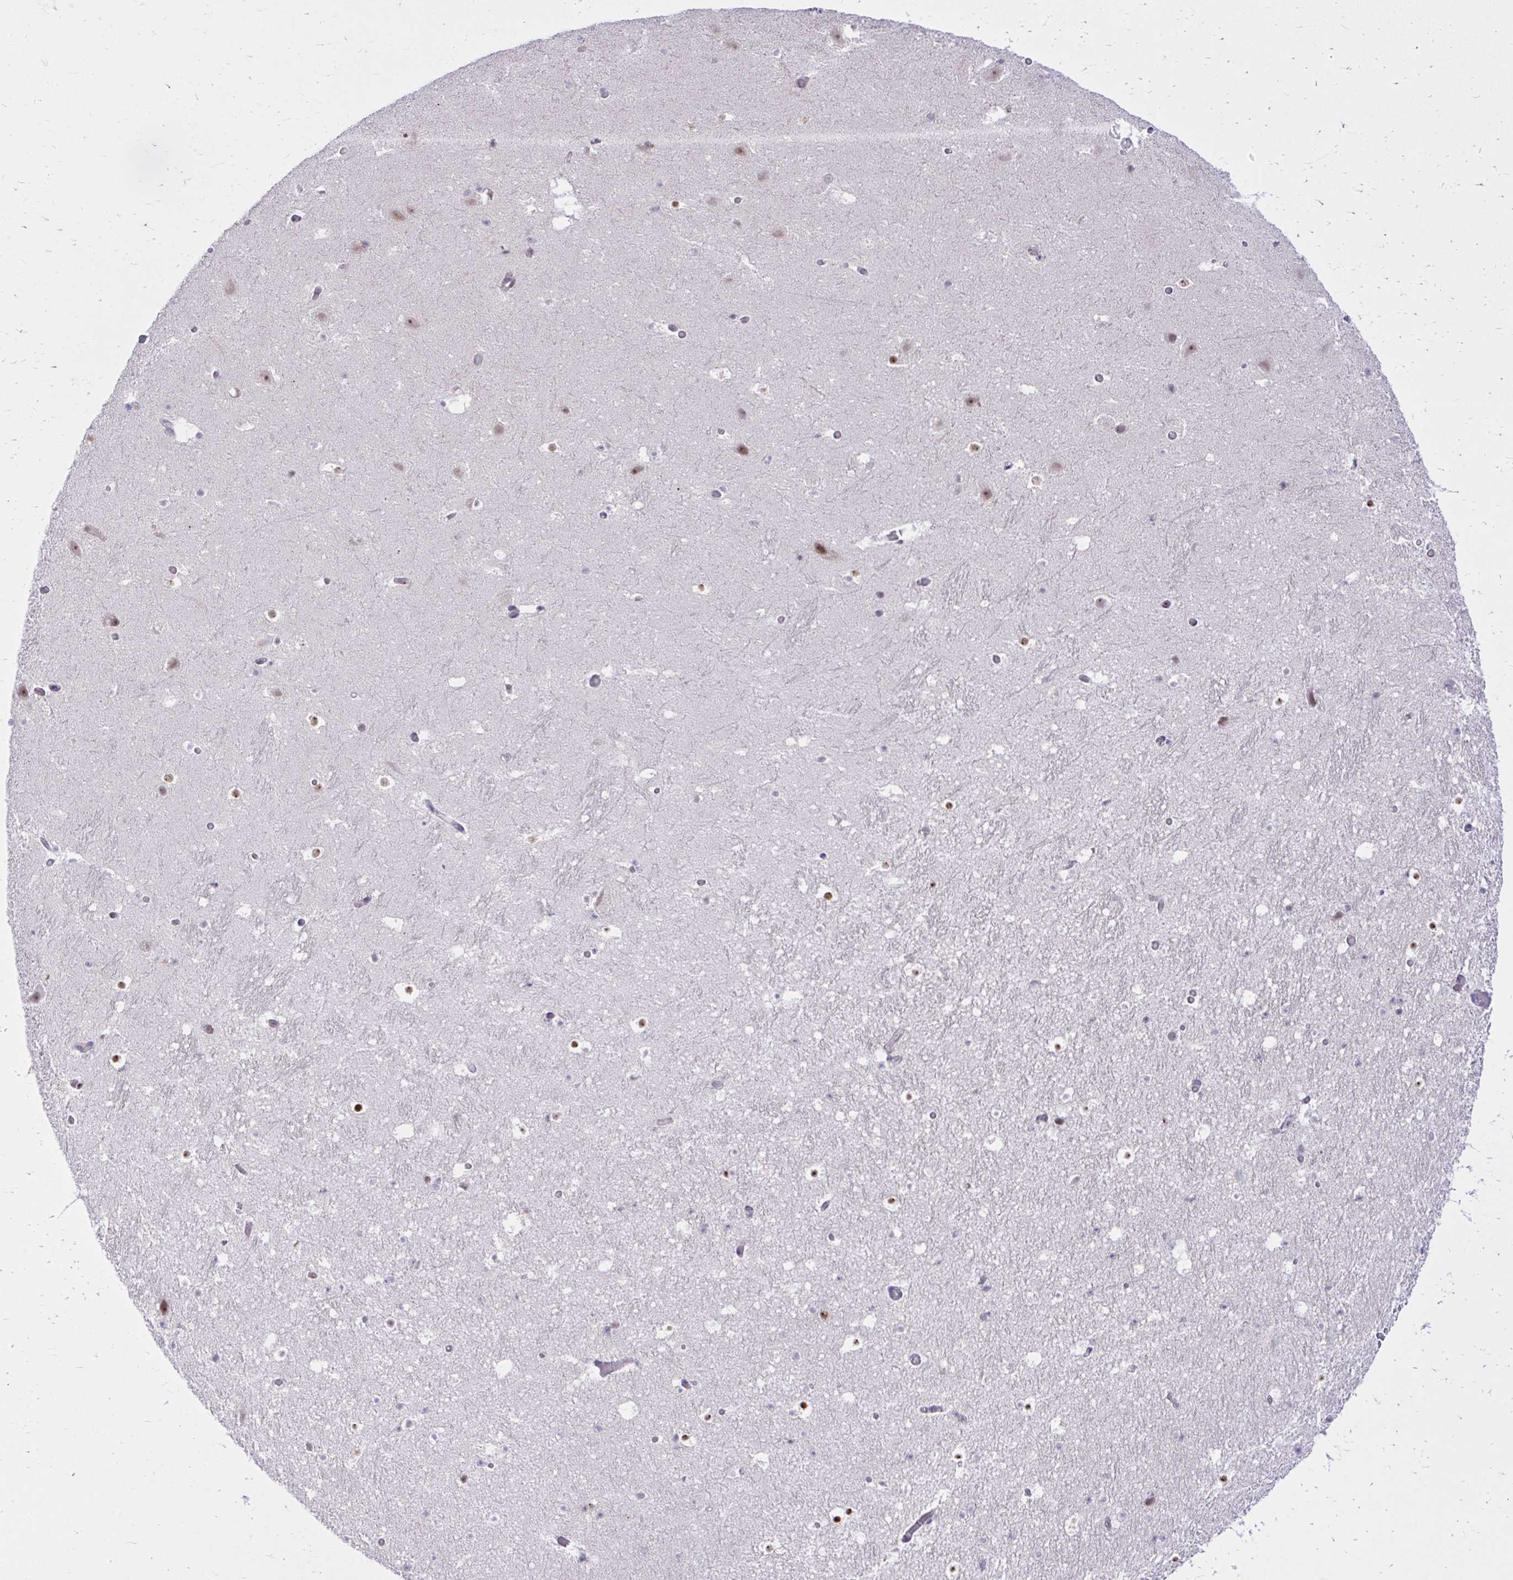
{"staining": {"intensity": "moderate", "quantity": "<25%", "location": "nuclear"}, "tissue": "hippocampus", "cell_type": "Glial cells", "image_type": "normal", "snomed": [{"axis": "morphology", "description": "Normal tissue, NOS"}, {"axis": "topography", "description": "Hippocampus"}], "caption": "Immunohistochemistry (IHC) image of unremarkable hippocampus: hippocampus stained using immunohistochemistry (IHC) demonstrates low levels of moderate protein expression localized specifically in the nuclear of glial cells, appearing as a nuclear brown color.", "gene": "C14orf39", "patient": {"sex": "male", "age": 26}}